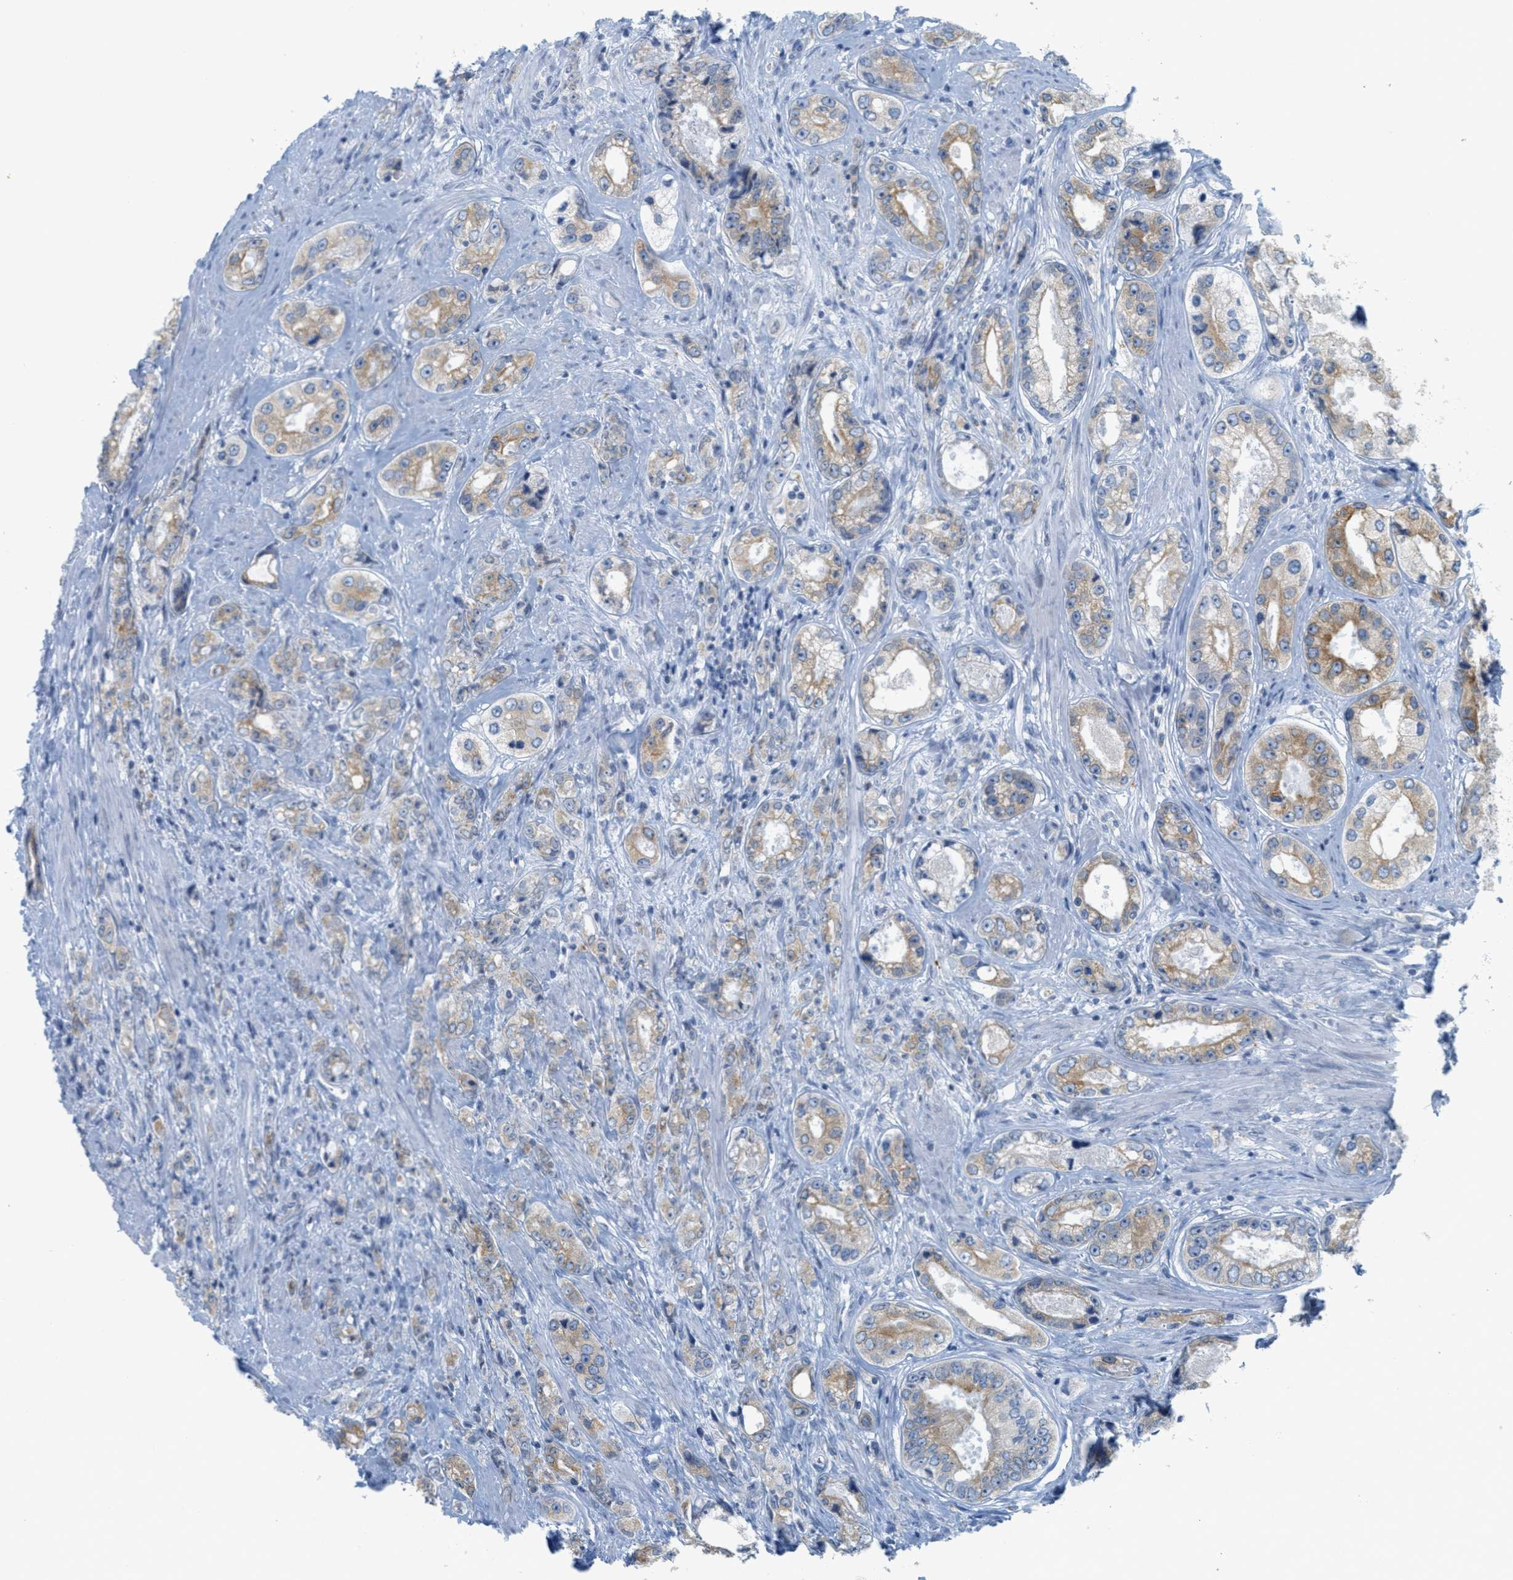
{"staining": {"intensity": "weak", "quantity": ">75%", "location": "cytoplasmic/membranous"}, "tissue": "prostate cancer", "cell_type": "Tumor cells", "image_type": "cancer", "snomed": [{"axis": "morphology", "description": "Adenocarcinoma, High grade"}, {"axis": "topography", "description": "Prostate"}], "caption": "A brown stain labels weak cytoplasmic/membranous expression of a protein in human prostate adenocarcinoma (high-grade) tumor cells.", "gene": "TEX264", "patient": {"sex": "male", "age": 61}}